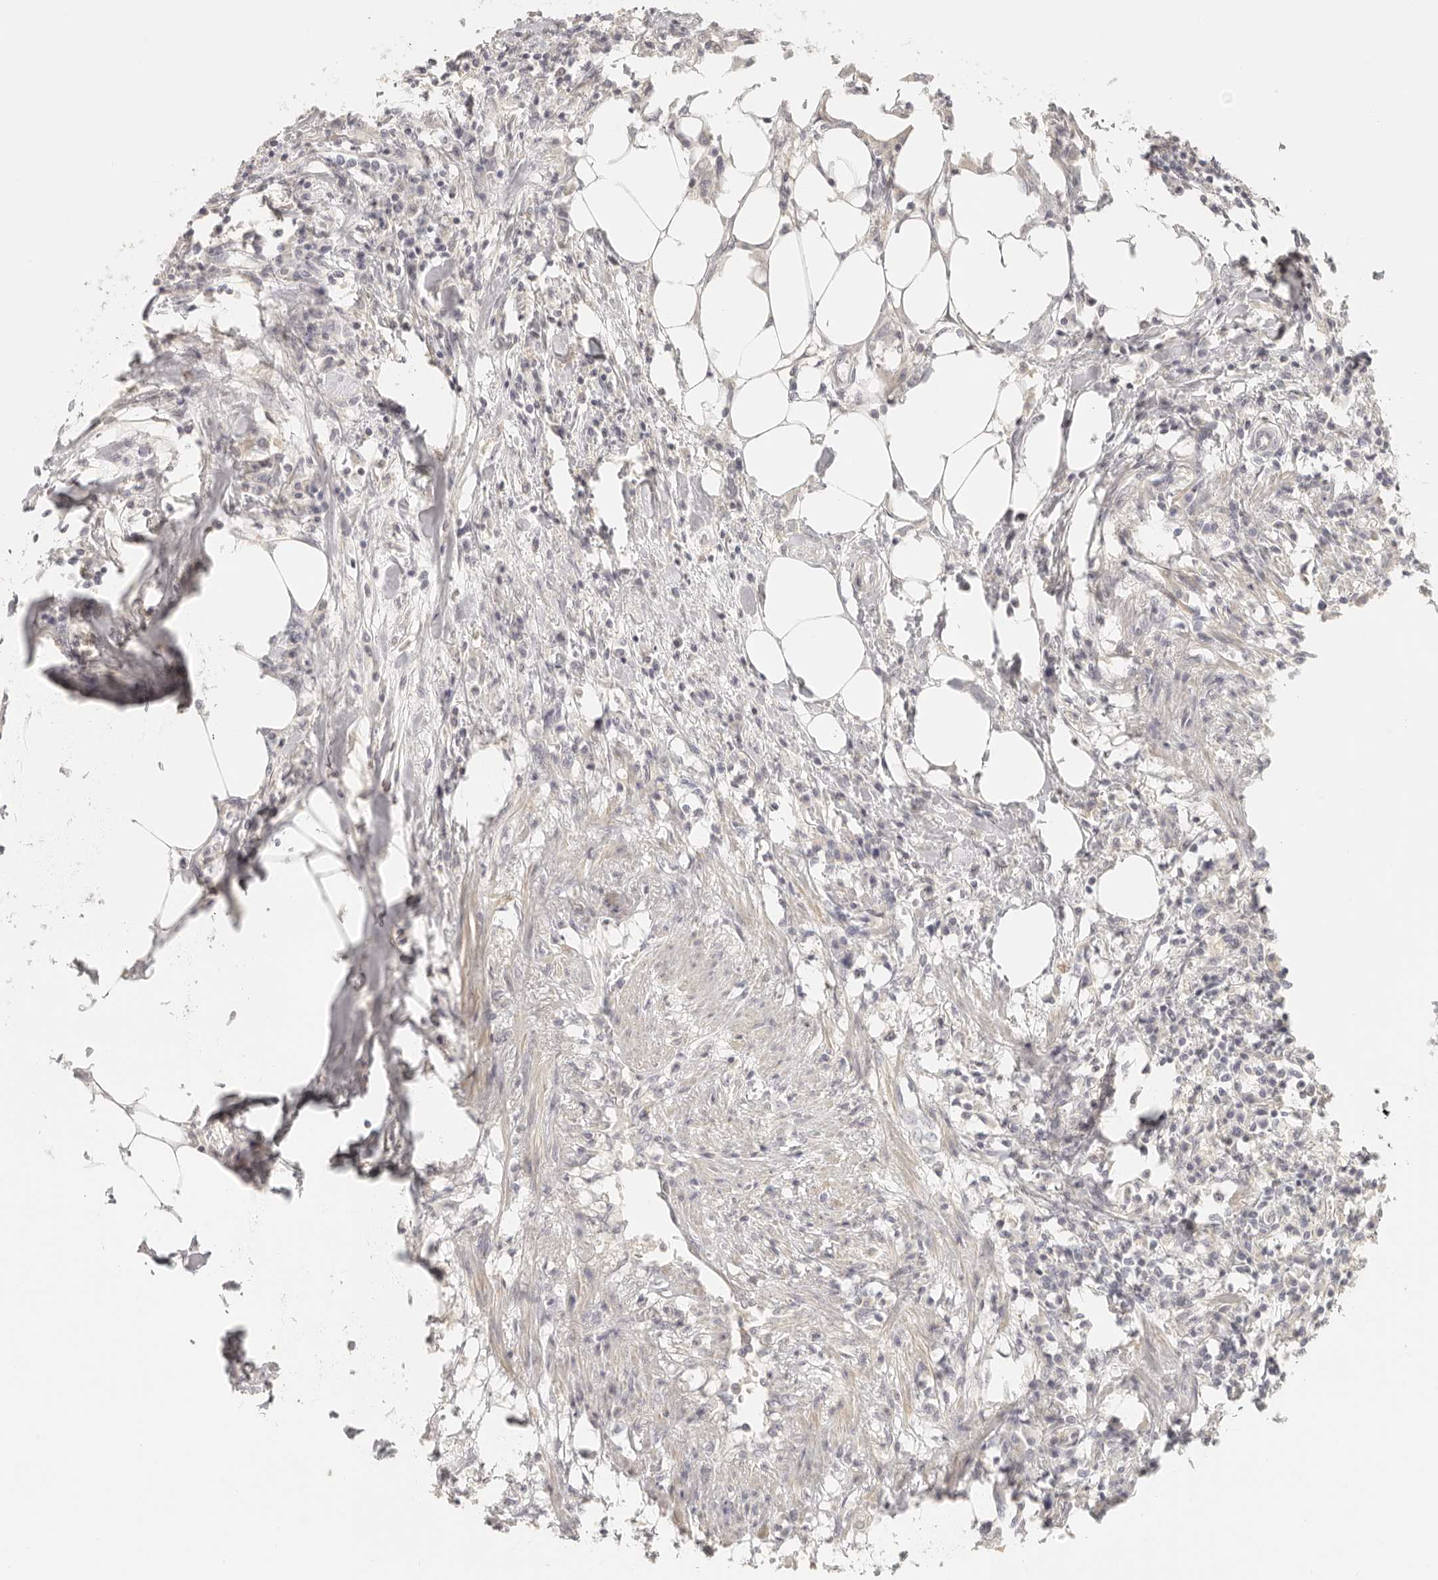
{"staining": {"intensity": "moderate", "quantity": "<25%", "location": "cytoplasmic/membranous"}, "tissue": "colorectal cancer", "cell_type": "Tumor cells", "image_type": "cancer", "snomed": [{"axis": "morphology", "description": "Adenocarcinoma, NOS"}, {"axis": "topography", "description": "Colon"}], "caption": "Protein expression analysis of colorectal cancer reveals moderate cytoplasmic/membranous expression in about <25% of tumor cells.", "gene": "ANXA9", "patient": {"sex": "male", "age": 71}}